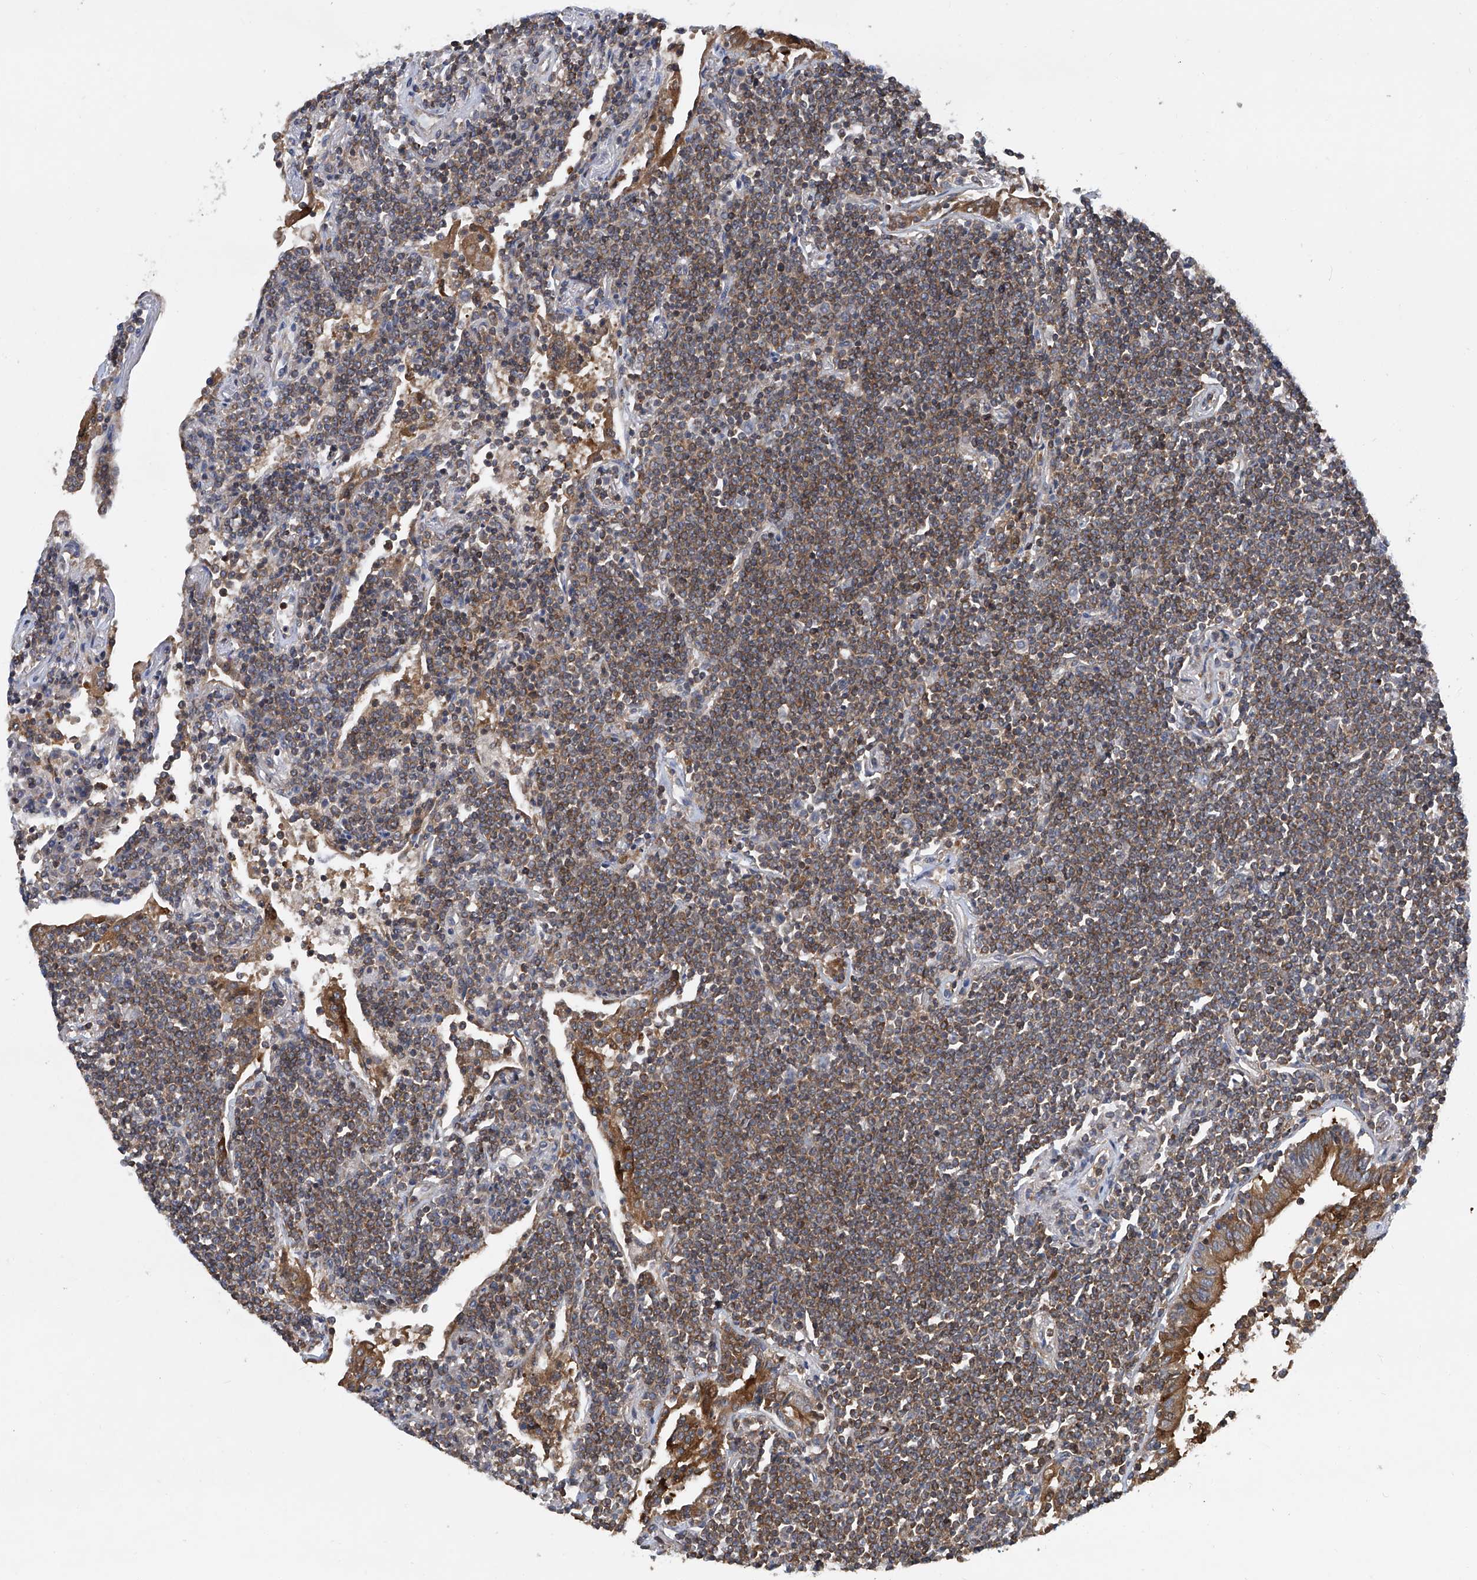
{"staining": {"intensity": "moderate", "quantity": "25%-75%", "location": "cytoplasmic/membranous"}, "tissue": "lymphoma", "cell_type": "Tumor cells", "image_type": "cancer", "snomed": [{"axis": "morphology", "description": "Malignant lymphoma, non-Hodgkin's type, Low grade"}, {"axis": "topography", "description": "Lung"}], "caption": "This is an image of immunohistochemistry staining of malignant lymphoma, non-Hodgkin's type (low-grade), which shows moderate positivity in the cytoplasmic/membranous of tumor cells.", "gene": "TRIM38", "patient": {"sex": "female", "age": 71}}